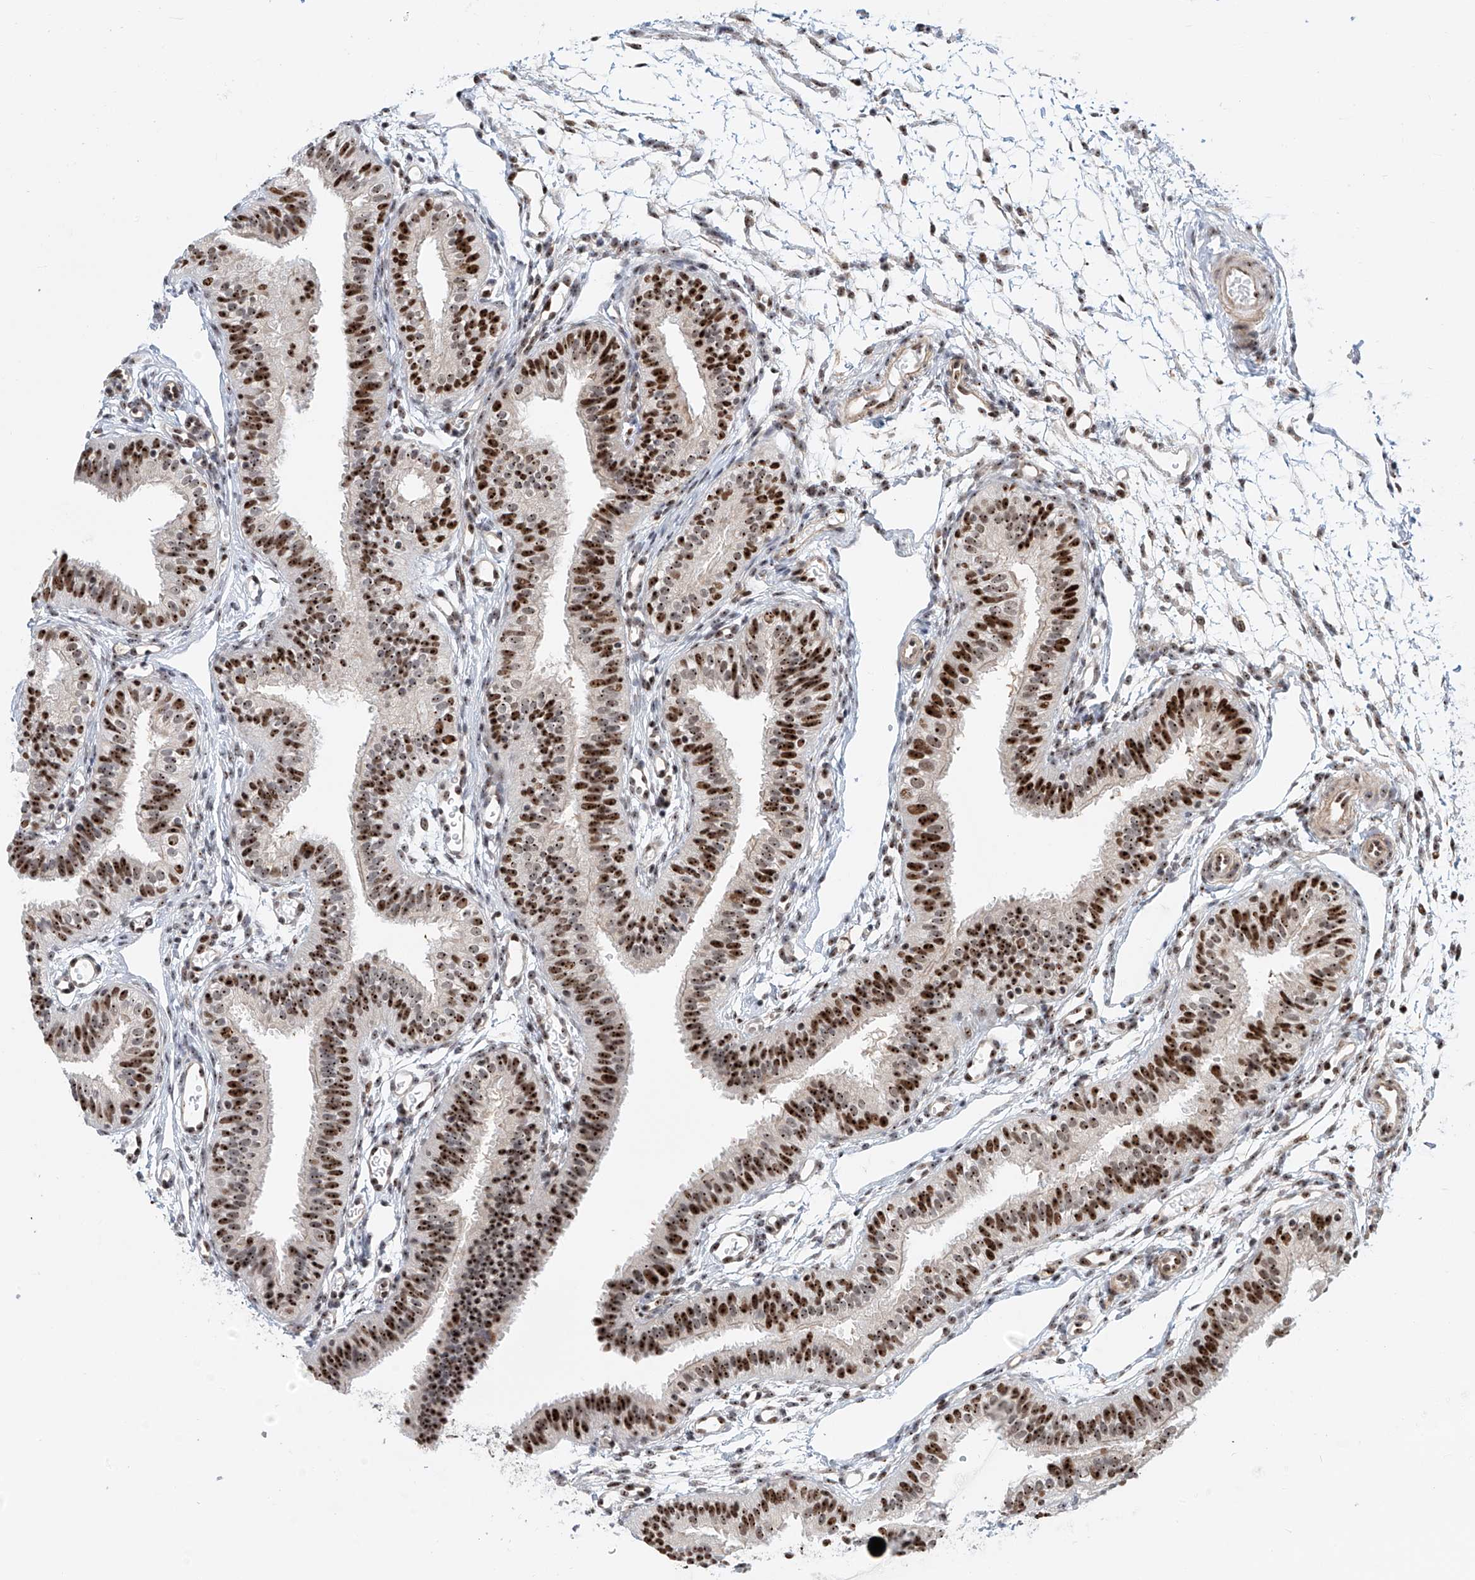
{"staining": {"intensity": "strong", "quantity": ">75%", "location": "nuclear"}, "tissue": "fallopian tube", "cell_type": "Glandular cells", "image_type": "normal", "snomed": [{"axis": "morphology", "description": "Normal tissue, NOS"}, {"axis": "topography", "description": "Fallopian tube"}], "caption": "A brown stain shows strong nuclear expression of a protein in glandular cells of unremarkable fallopian tube.", "gene": "PRUNE2", "patient": {"sex": "female", "age": 35}}